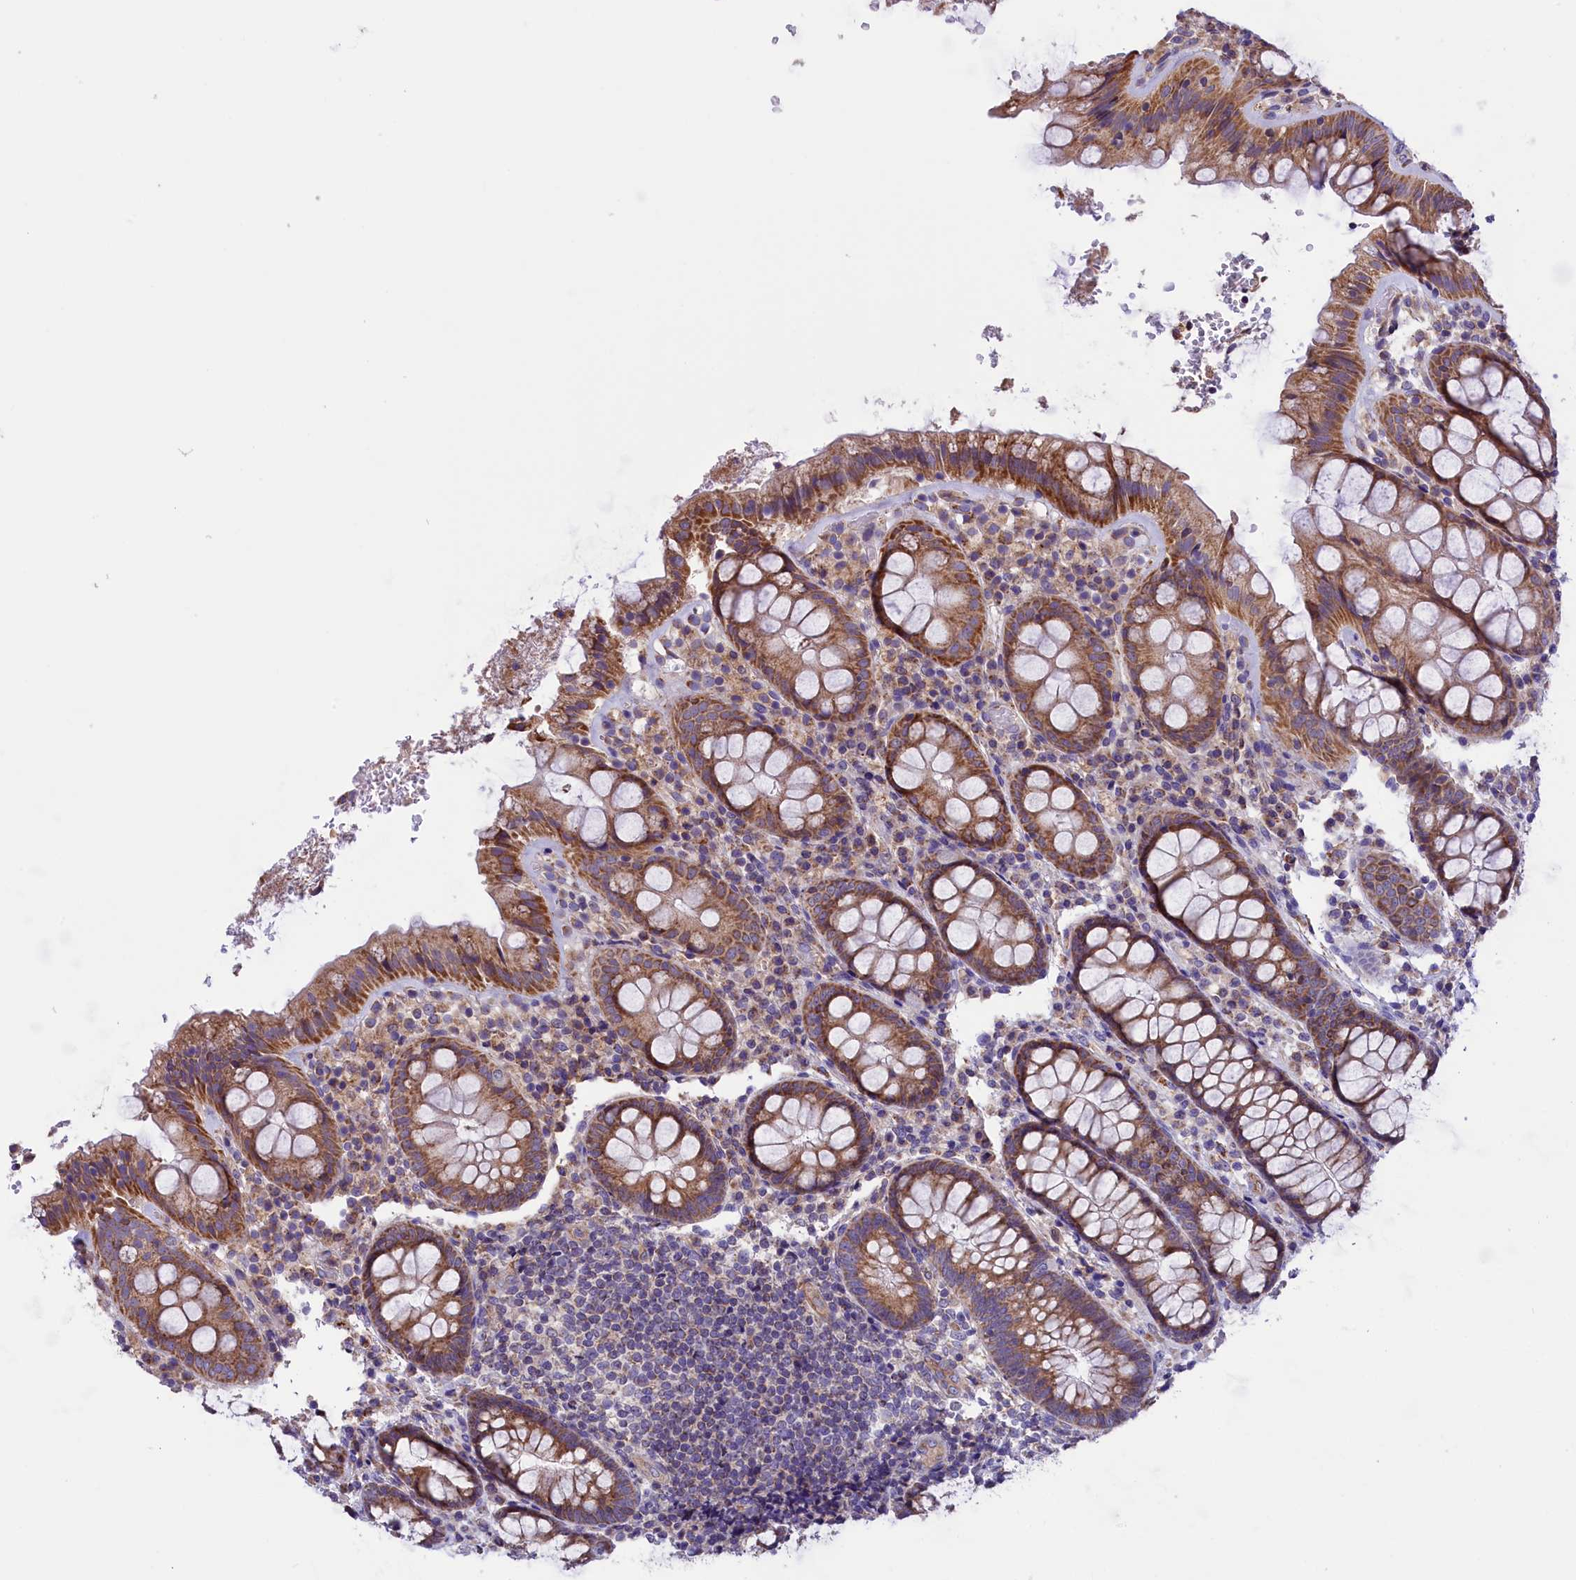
{"staining": {"intensity": "moderate", "quantity": ">75%", "location": "cytoplasmic/membranous"}, "tissue": "rectum", "cell_type": "Glandular cells", "image_type": "normal", "snomed": [{"axis": "morphology", "description": "Normal tissue, NOS"}, {"axis": "topography", "description": "Rectum"}], "caption": "IHC staining of benign rectum, which shows medium levels of moderate cytoplasmic/membranous positivity in about >75% of glandular cells indicating moderate cytoplasmic/membranous protein staining. The staining was performed using DAB (brown) for protein detection and nuclei were counterstained in hematoxylin (blue).", "gene": "DNAJB9", "patient": {"sex": "male", "age": 83}}